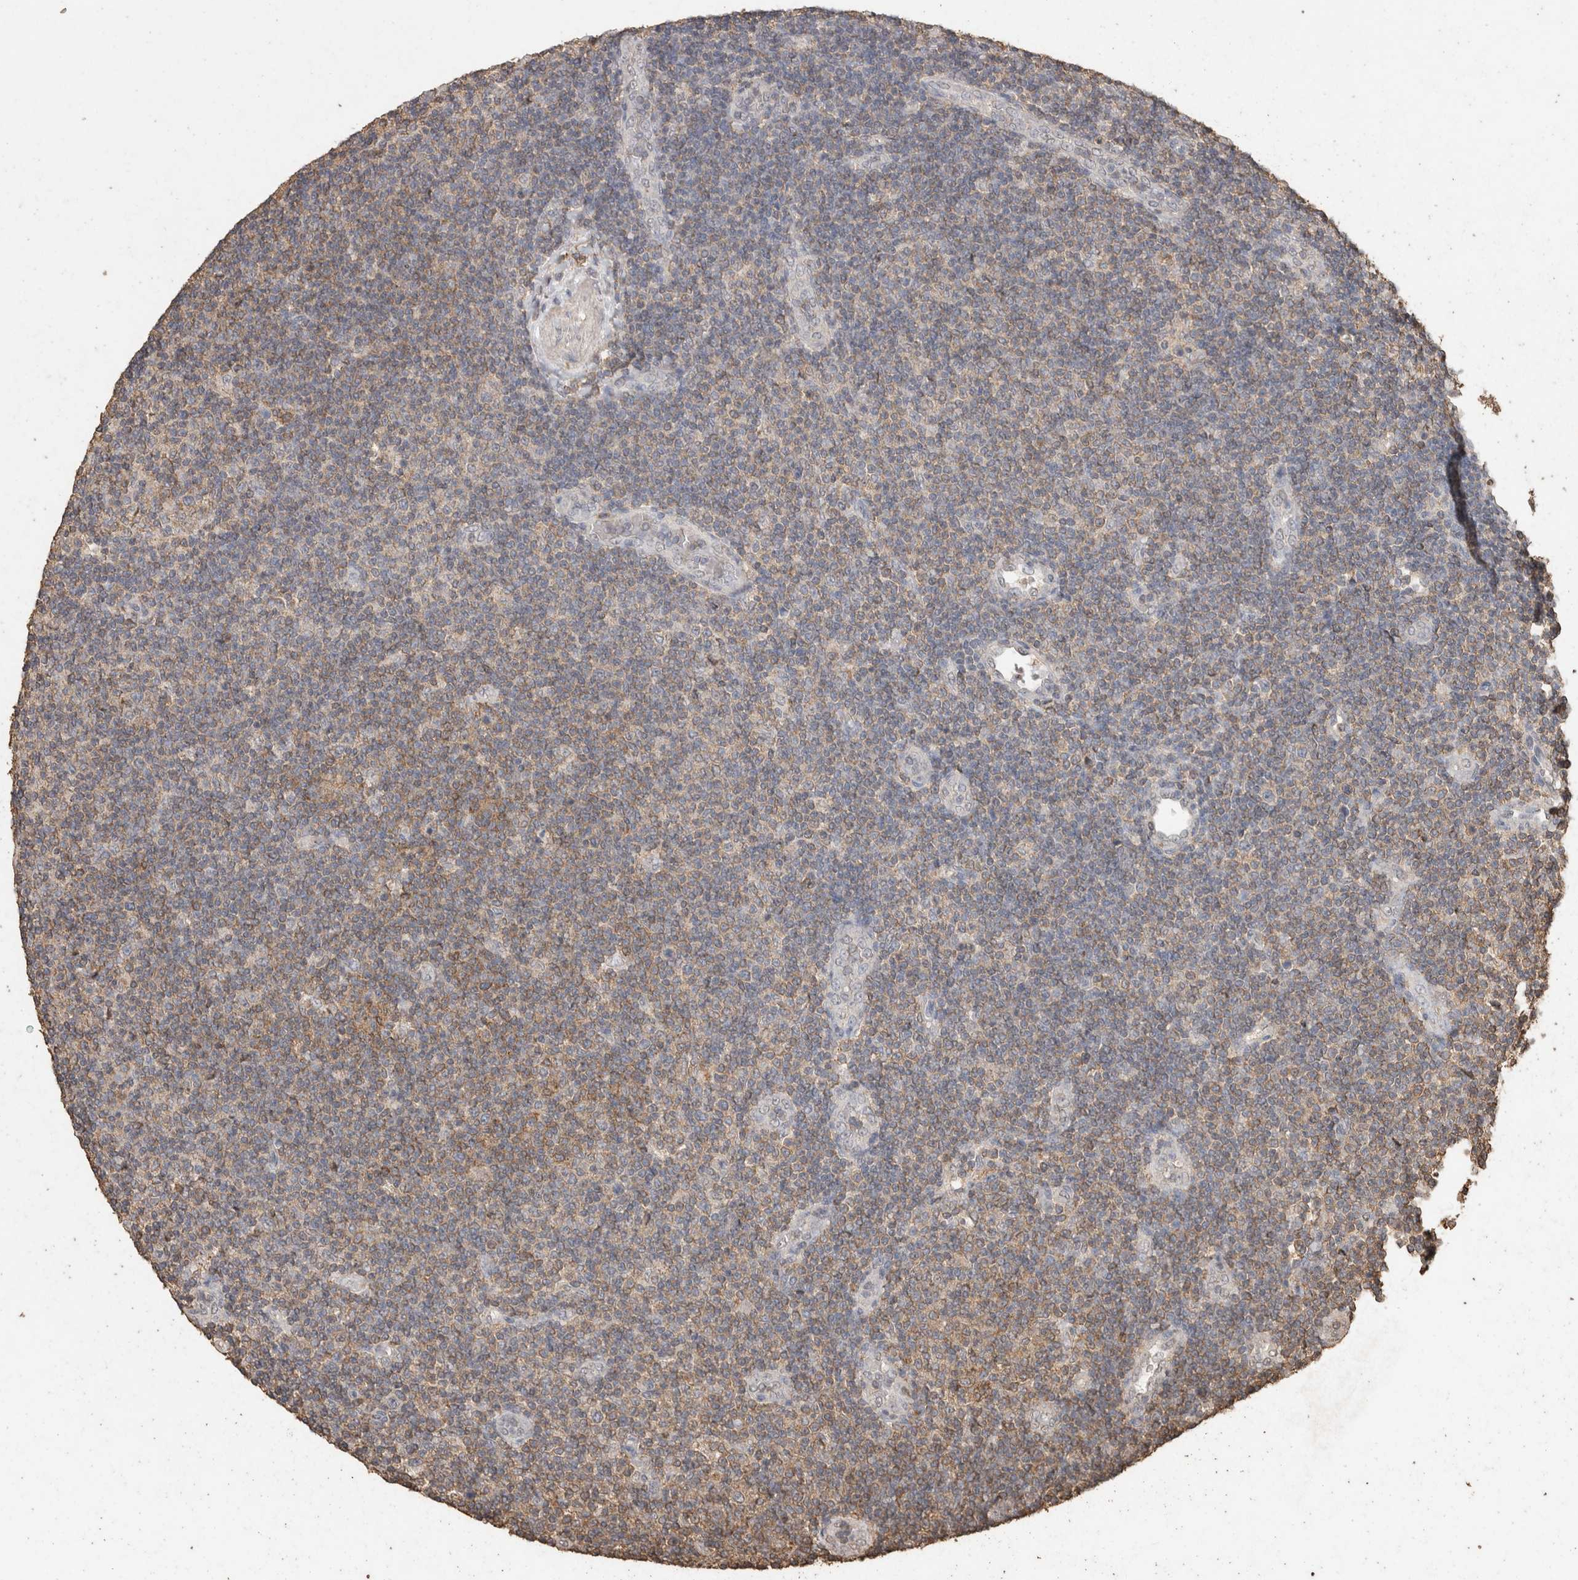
{"staining": {"intensity": "weak", "quantity": "<25%", "location": "cytoplasmic/membranous"}, "tissue": "lymphoma", "cell_type": "Tumor cells", "image_type": "cancer", "snomed": [{"axis": "morphology", "description": "Malignant lymphoma, non-Hodgkin's type, Low grade"}, {"axis": "topography", "description": "Lymph node"}], "caption": "IHC histopathology image of neoplastic tissue: human low-grade malignant lymphoma, non-Hodgkin's type stained with DAB (3,3'-diaminobenzidine) reveals no significant protein staining in tumor cells. Brightfield microscopy of IHC stained with DAB (3,3'-diaminobenzidine) (brown) and hematoxylin (blue), captured at high magnification.", "gene": "CX3CL1", "patient": {"sex": "male", "age": 83}}